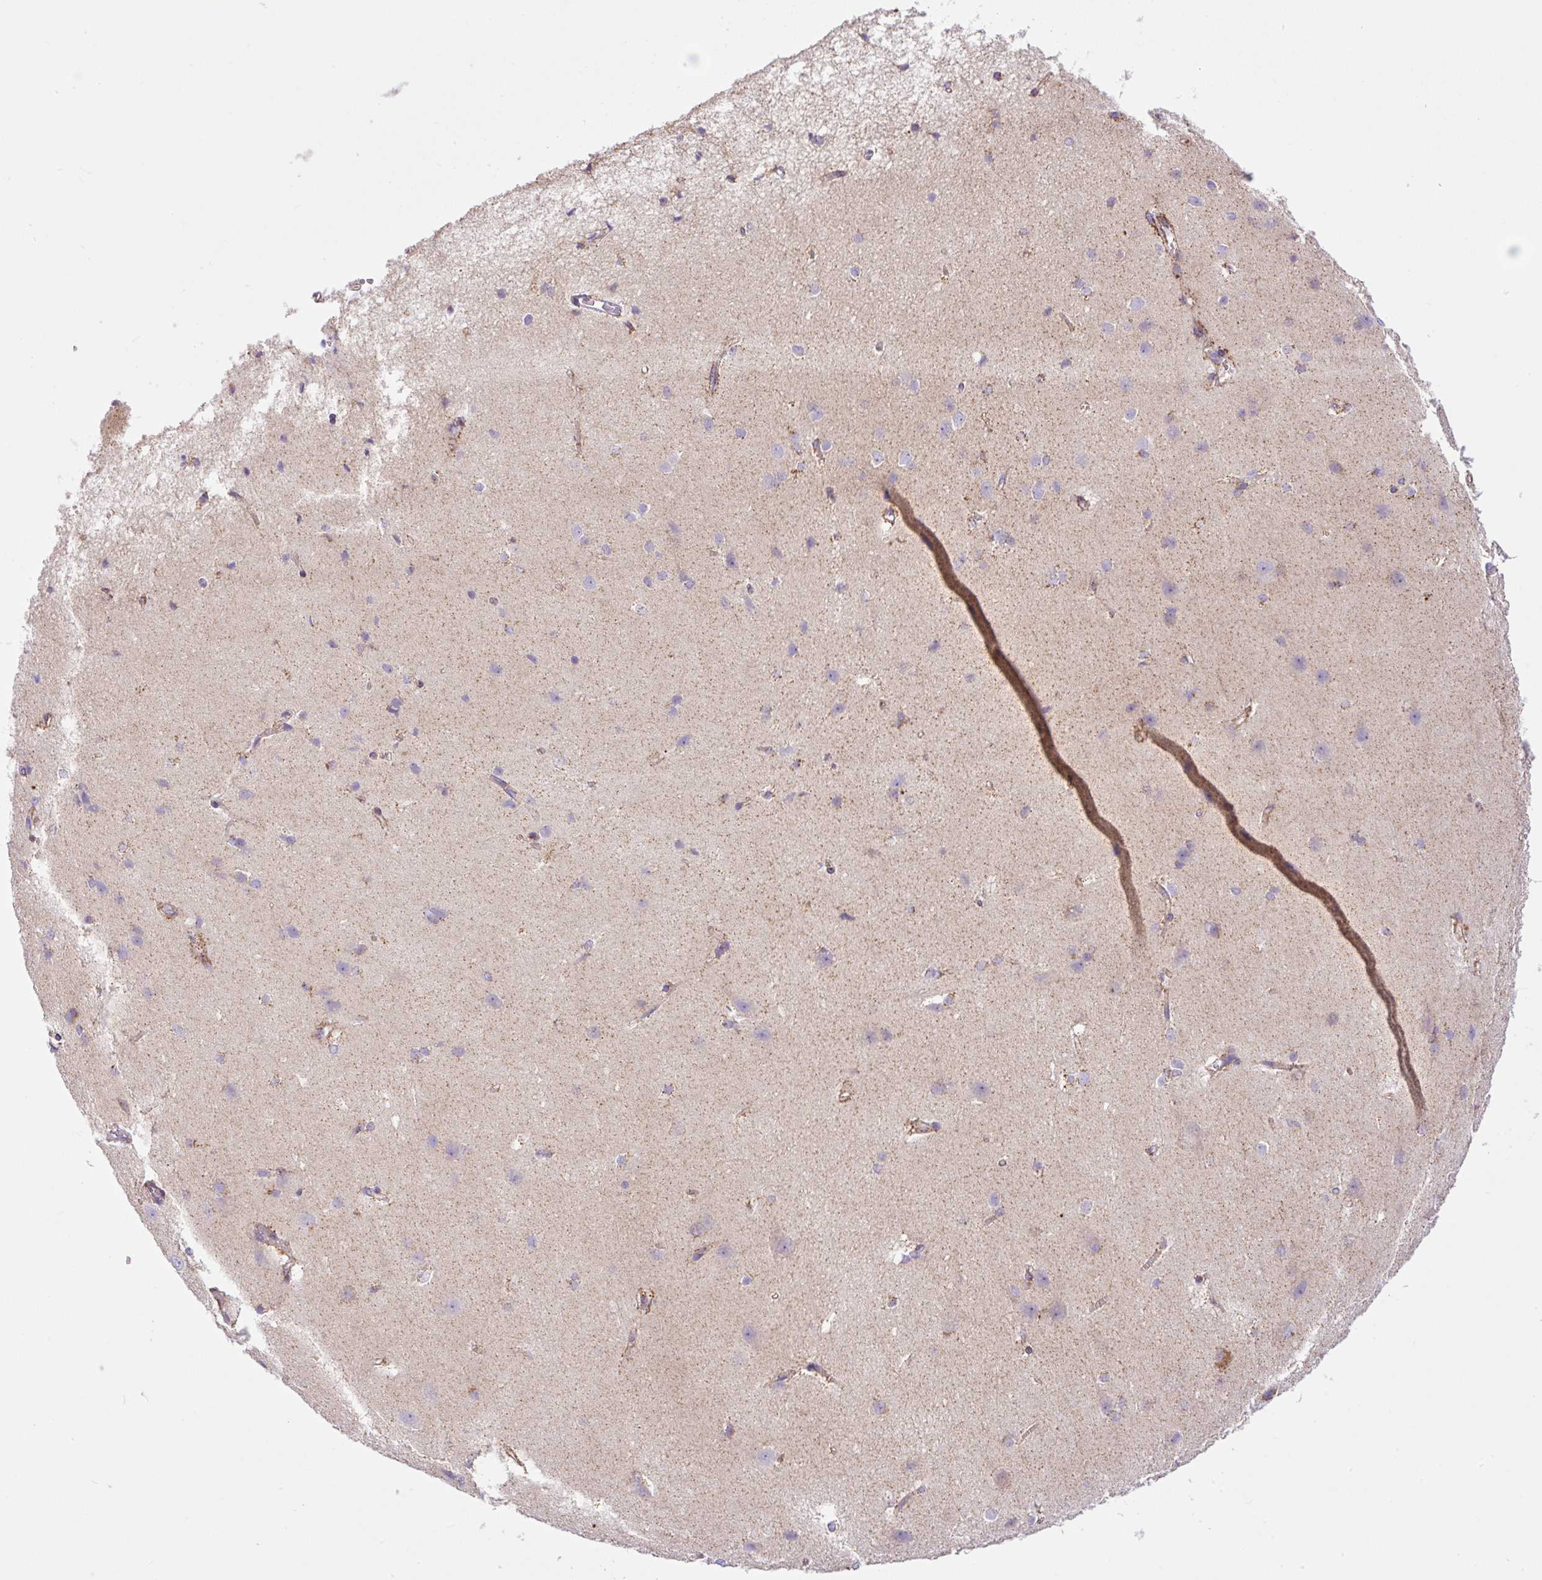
{"staining": {"intensity": "moderate", "quantity": "25%-75%", "location": "cytoplasmic/membranous"}, "tissue": "cerebral cortex", "cell_type": "Endothelial cells", "image_type": "normal", "snomed": [{"axis": "morphology", "description": "Normal tissue, NOS"}, {"axis": "topography", "description": "Cerebral cortex"}], "caption": "High-magnification brightfield microscopy of benign cerebral cortex stained with DAB (3,3'-diaminobenzidine) (brown) and counterstained with hematoxylin (blue). endothelial cells exhibit moderate cytoplasmic/membranous expression is seen in about25%-75% of cells.", "gene": "NF1", "patient": {"sex": "male", "age": 37}}